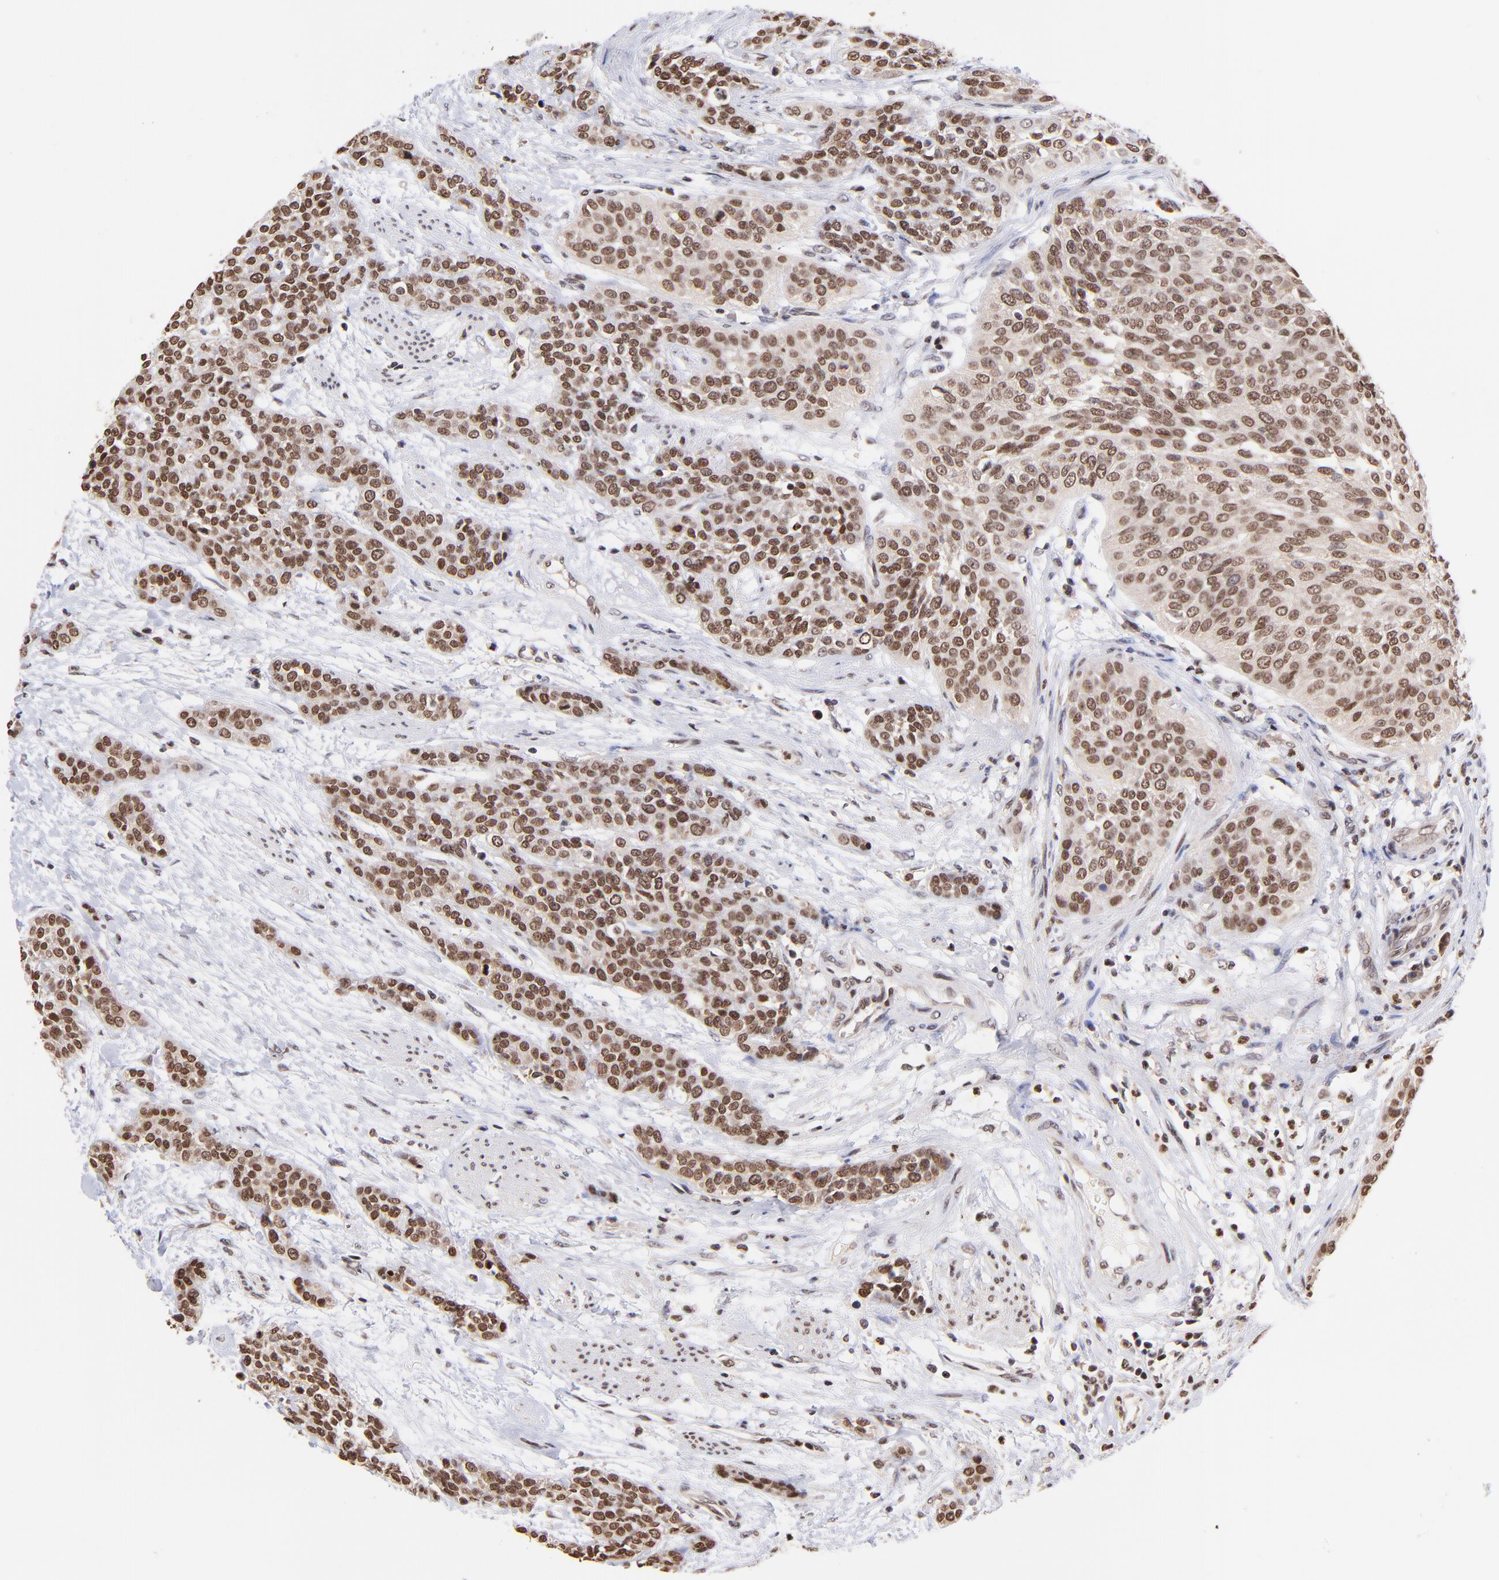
{"staining": {"intensity": "moderate", "quantity": ">75%", "location": "cytoplasmic/membranous,nuclear"}, "tissue": "urothelial cancer", "cell_type": "Tumor cells", "image_type": "cancer", "snomed": [{"axis": "morphology", "description": "Urothelial carcinoma, High grade"}, {"axis": "topography", "description": "Urinary bladder"}], "caption": "A high-resolution photomicrograph shows immunohistochemistry staining of urothelial cancer, which shows moderate cytoplasmic/membranous and nuclear positivity in approximately >75% of tumor cells.", "gene": "WDR25", "patient": {"sex": "male", "age": 56}}